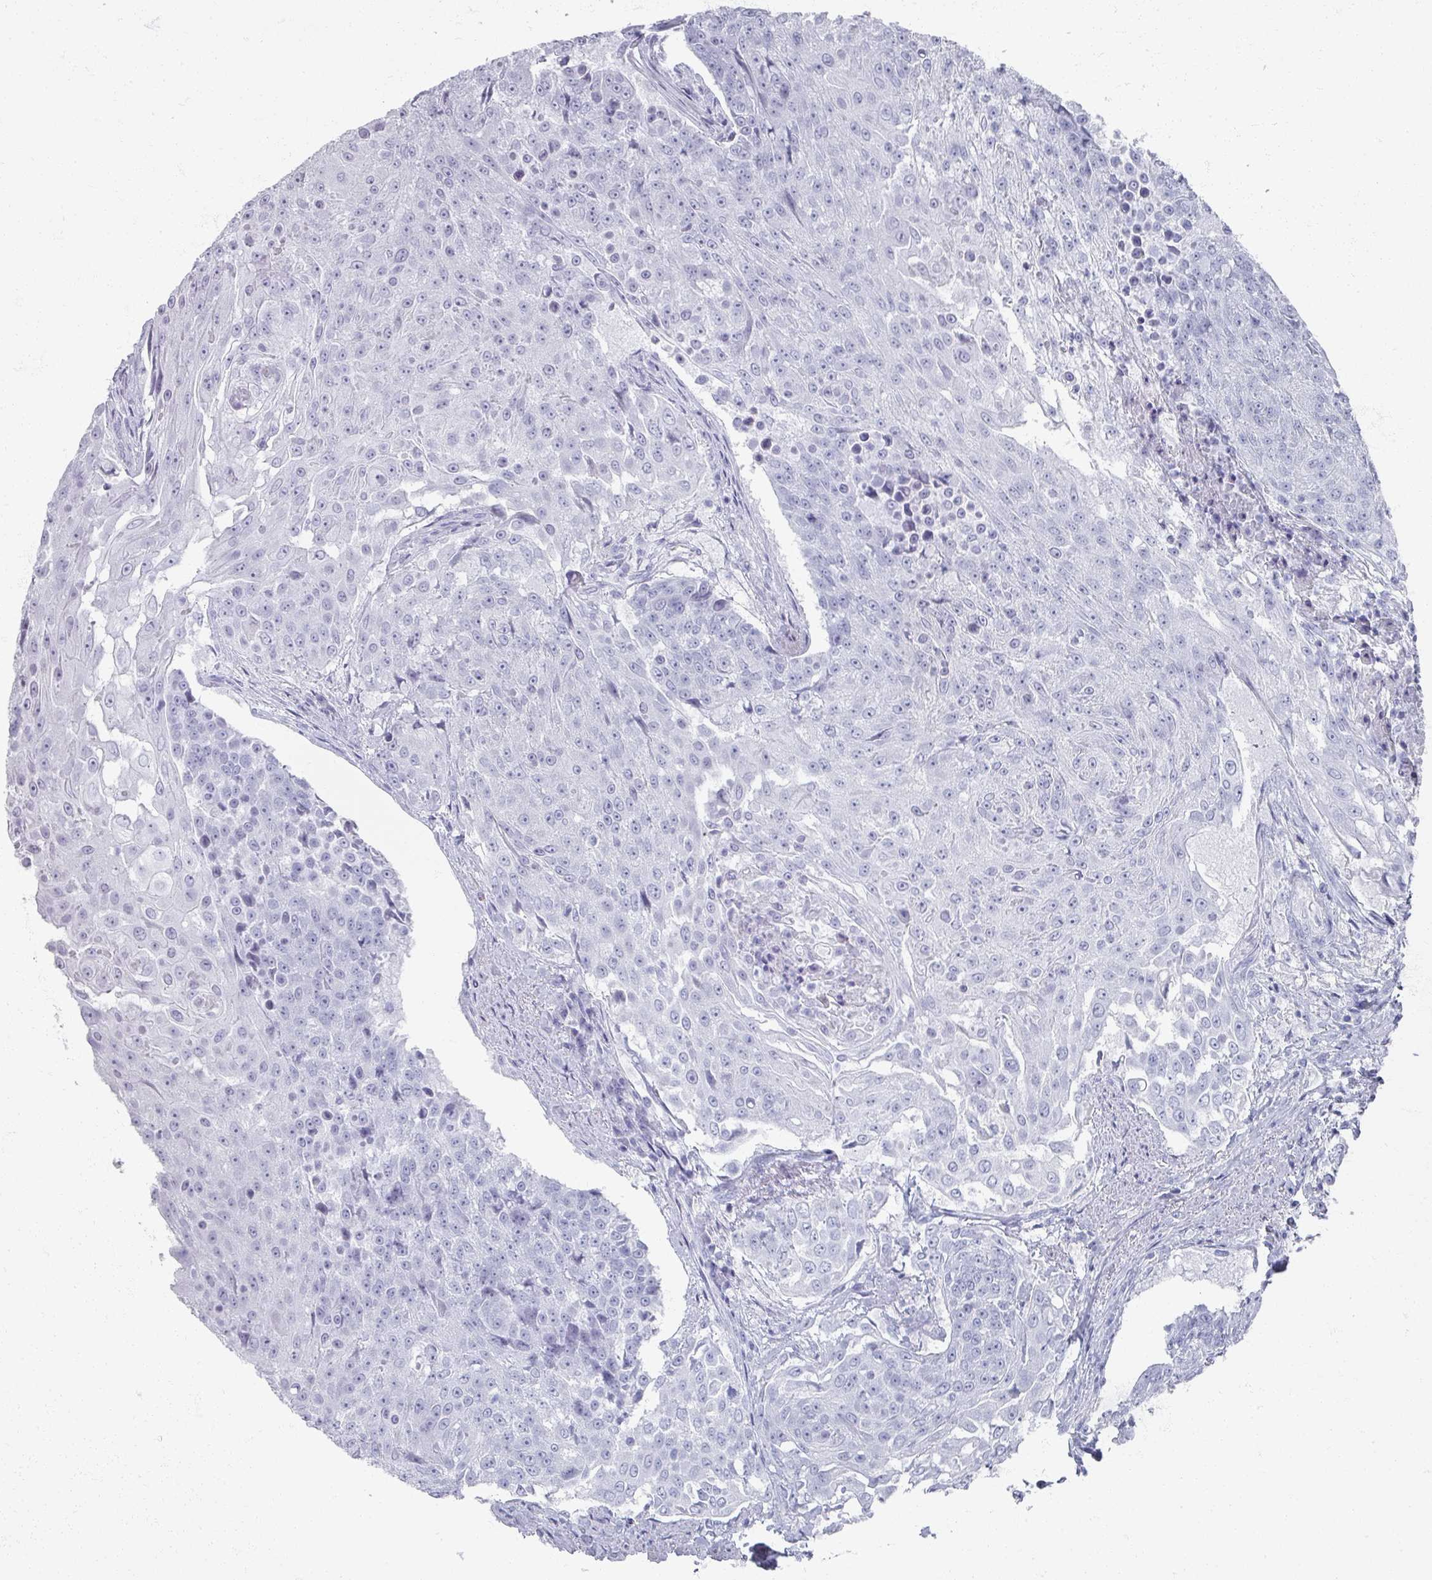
{"staining": {"intensity": "negative", "quantity": "none", "location": "none"}, "tissue": "urothelial cancer", "cell_type": "Tumor cells", "image_type": "cancer", "snomed": [{"axis": "morphology", "description": "Urothelial carcinoma, High grade"}, {"axis": "topography", "description": "Urinary bladder"}], "caption": "Tumor cells are negative for protein expression in human high-grade urothelial carcinoma. Brightfield microscopy of immunohistochemistry stained with DAB (brown) and hematoxylin (blue), captured at high magnification.", "gene": "OMG", "patient": {"sex": "female", "age": 63}}